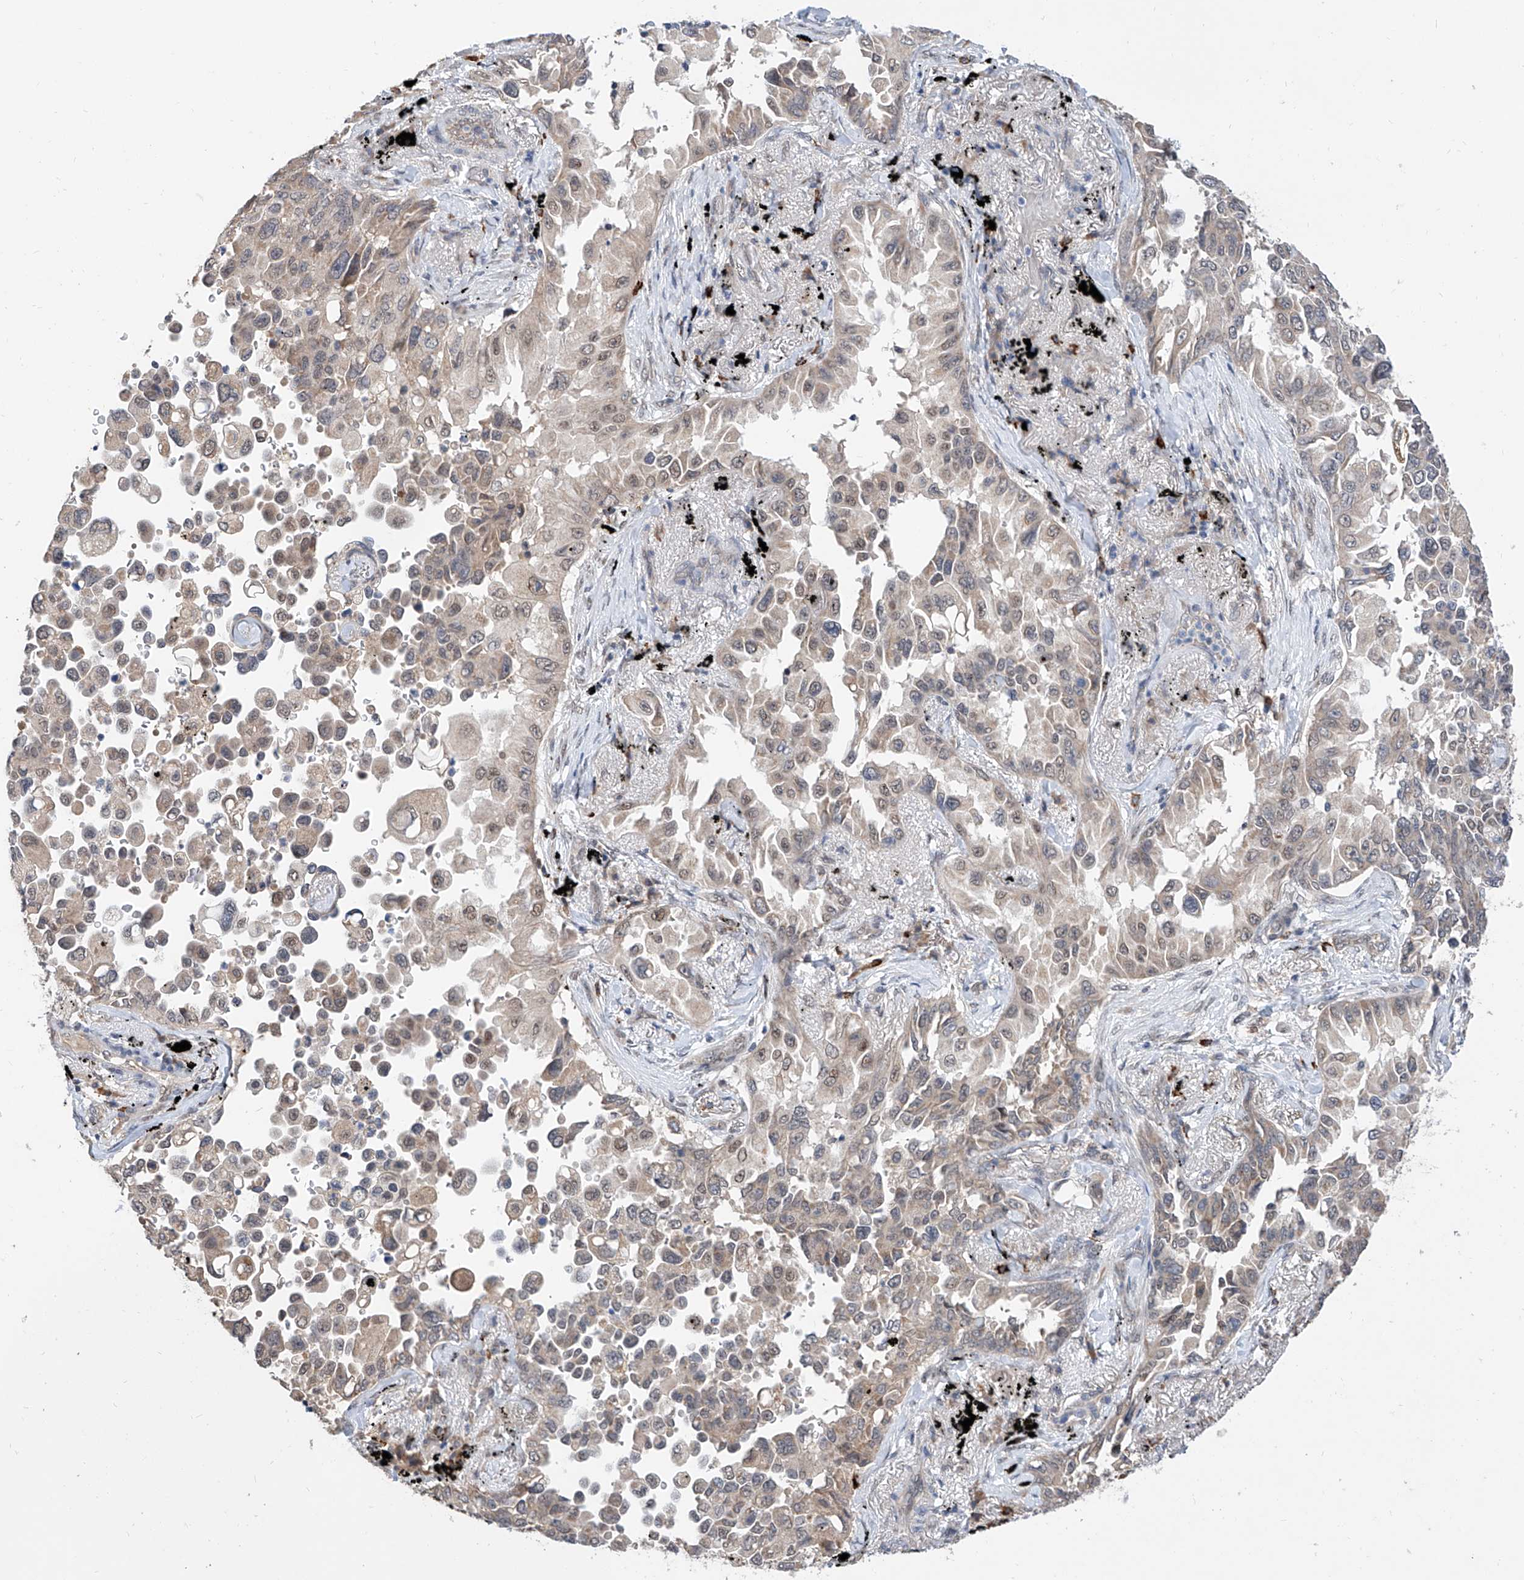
{"staining": {"intensity": "weak", "quantity": "<25%", "location": "nuclear"}, "tissue": "lung cancer", "cell_type": "Tumor cells", "image_type": "cancer", "snomed": [{"axis": "morphology", "description": "Adenocarcinoma, NOS"}, {"axis": "topography", "description": "Lung"}], "caption": "This is an immunohistochemistry histopathology image of lung adenocarcinoma. There is no staining in tumor cells.", "gene": "CARMIL3", "patient": {"sex": "female", "age": 67}}